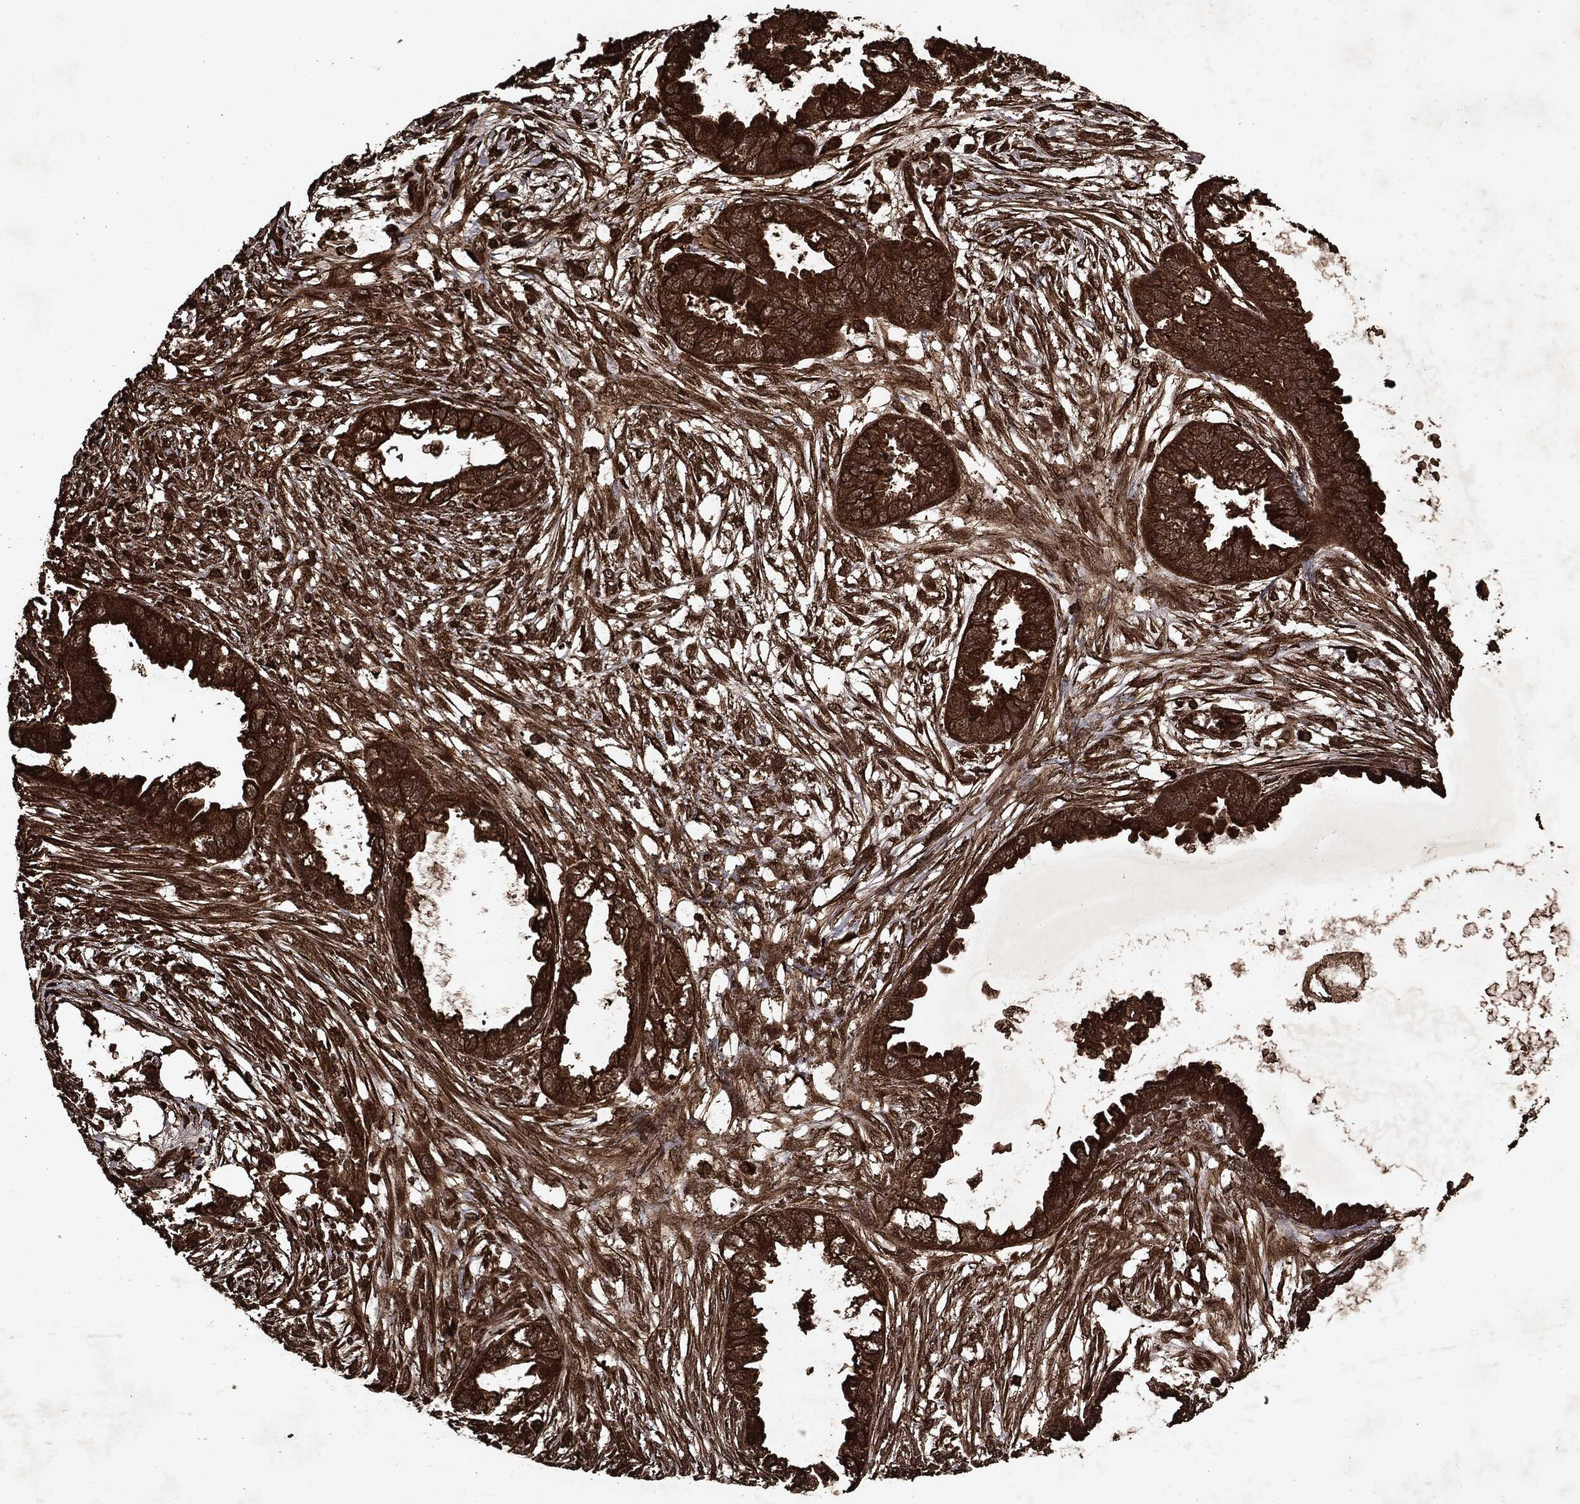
{"staining": {"intensity": "strong", "quantity": ">75%", "location": "cytoplasmic/membranous"}, "tissue": "endometrial cancer", "cell_type": "Tumor cells", "image_type": "cancer", "snomed": [{"axis": "morphology", "description": "Adenocarcinoma, NOS"}, {"axis": "morphology", "description": "Adenocarcinoma, metastatic, NOS"}, {"axis": "topography", "description": "Adipose tissue"}, {"axis": "topography", "description": "Endometrium"}], "caption": "IHC (DAB (3,3'-diaminobenzidine)) staining of metastatic adenocarcinoma (endometrial) demonstrates strong cytoplasmic/membranous protein expression in about >75% of tumor cells. (DAB IHC with brightfield microscopy, high magnification).", "gene": "ARAF", "patient": {"sex": "female", "age": 67}}